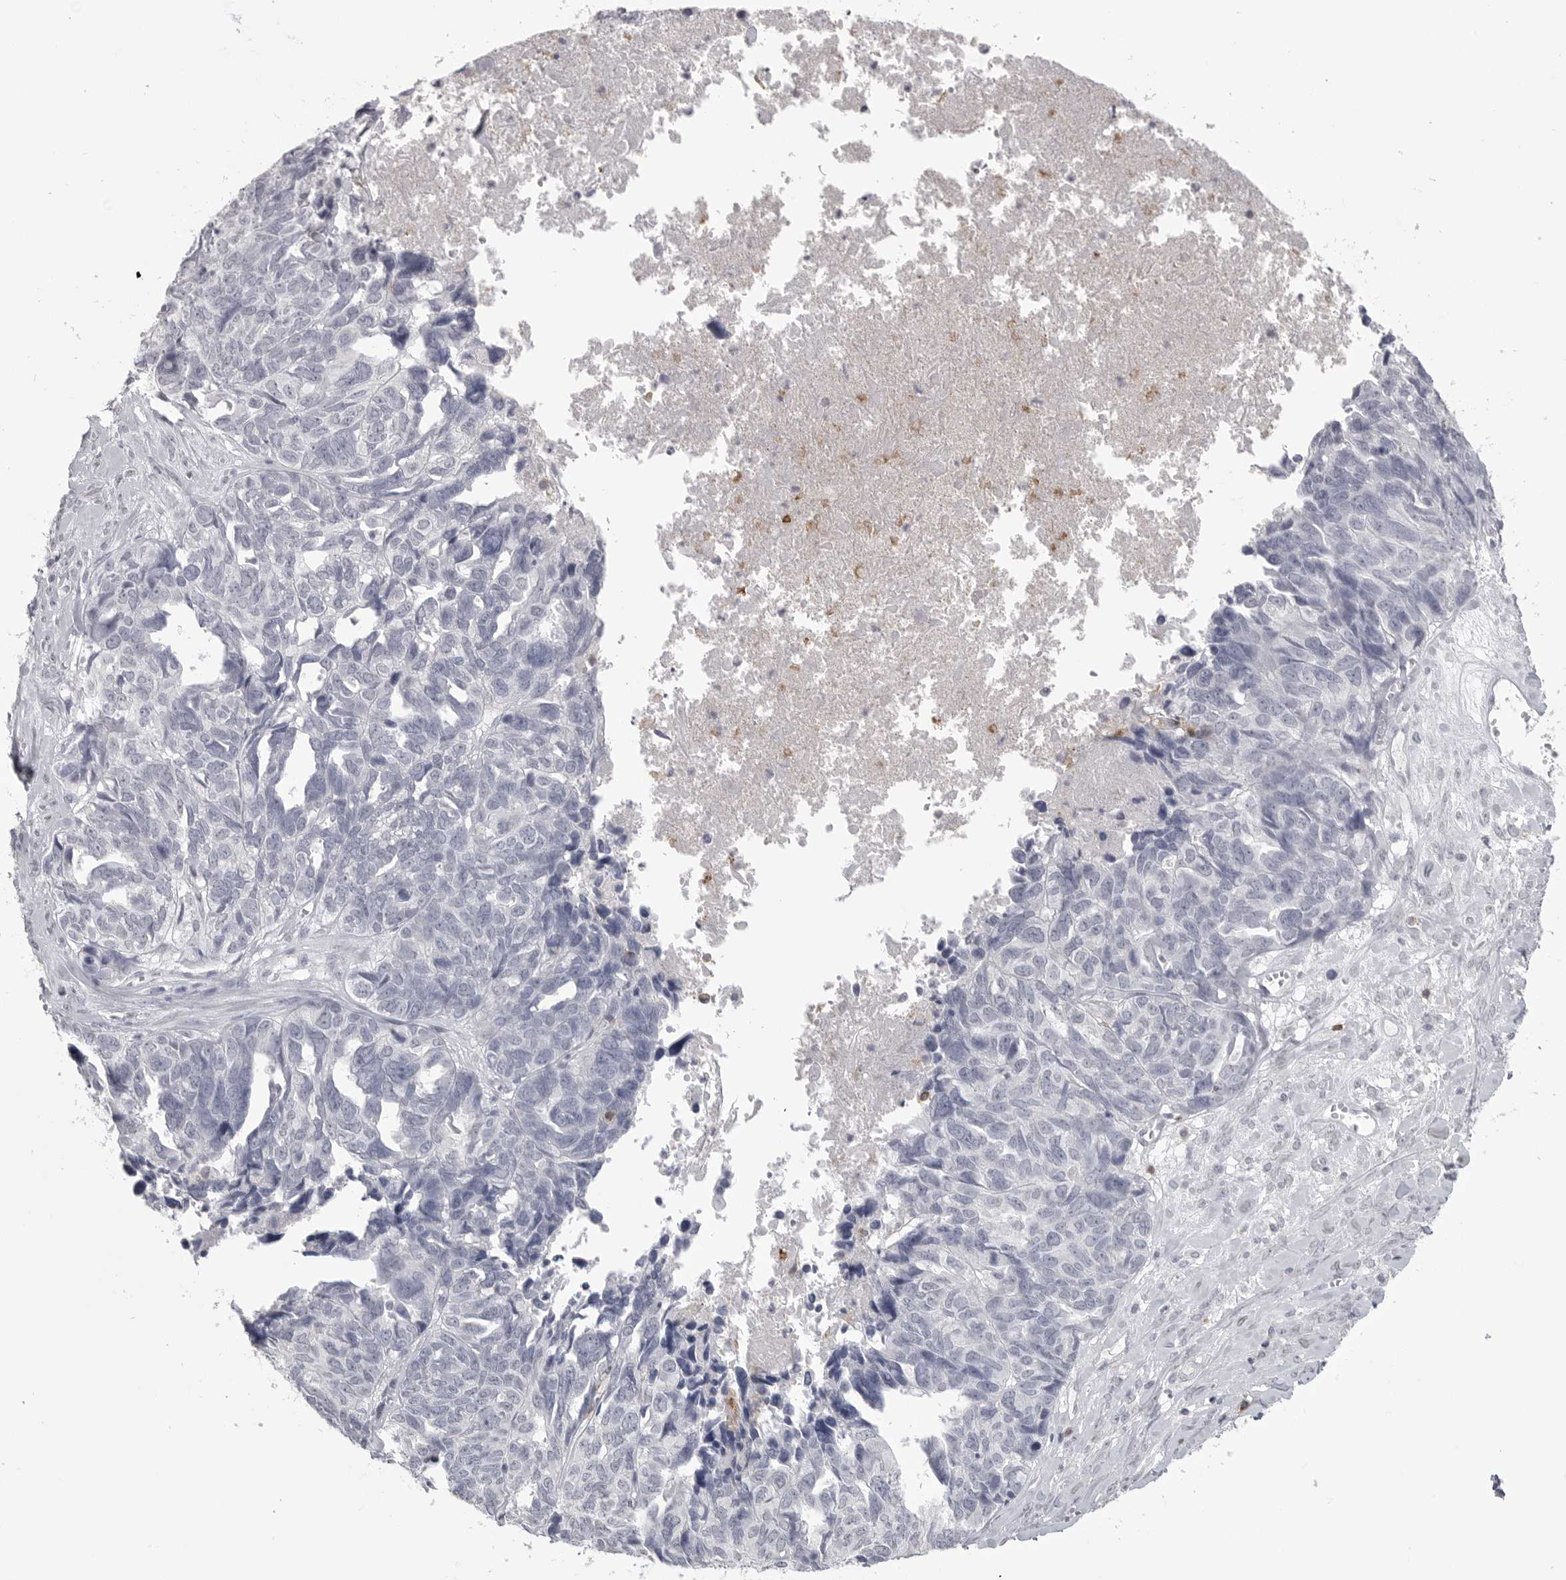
{"staining": {"intensity": "negative", "quantity": "none", "location": "none"}, "tissue": "ovarian cancer", "cell_type": "Tumor cells", "image_type": "cancer", "snomed": [{"axis": "morphology", "description": "Cystadenocarcinoma, serous, NOS"}, {"axis": "topography", "description": "Ovary"}], "caption": "Tumor cells show no significant positivity in ovarian cancer (serous cystadenocarcinoma). The staining is performed using DAB brown chromogen with nuclei counter-stained in using hematoxylin.", "gene": "ITGAL", "patient": {"sex": "female", "age": 79}}